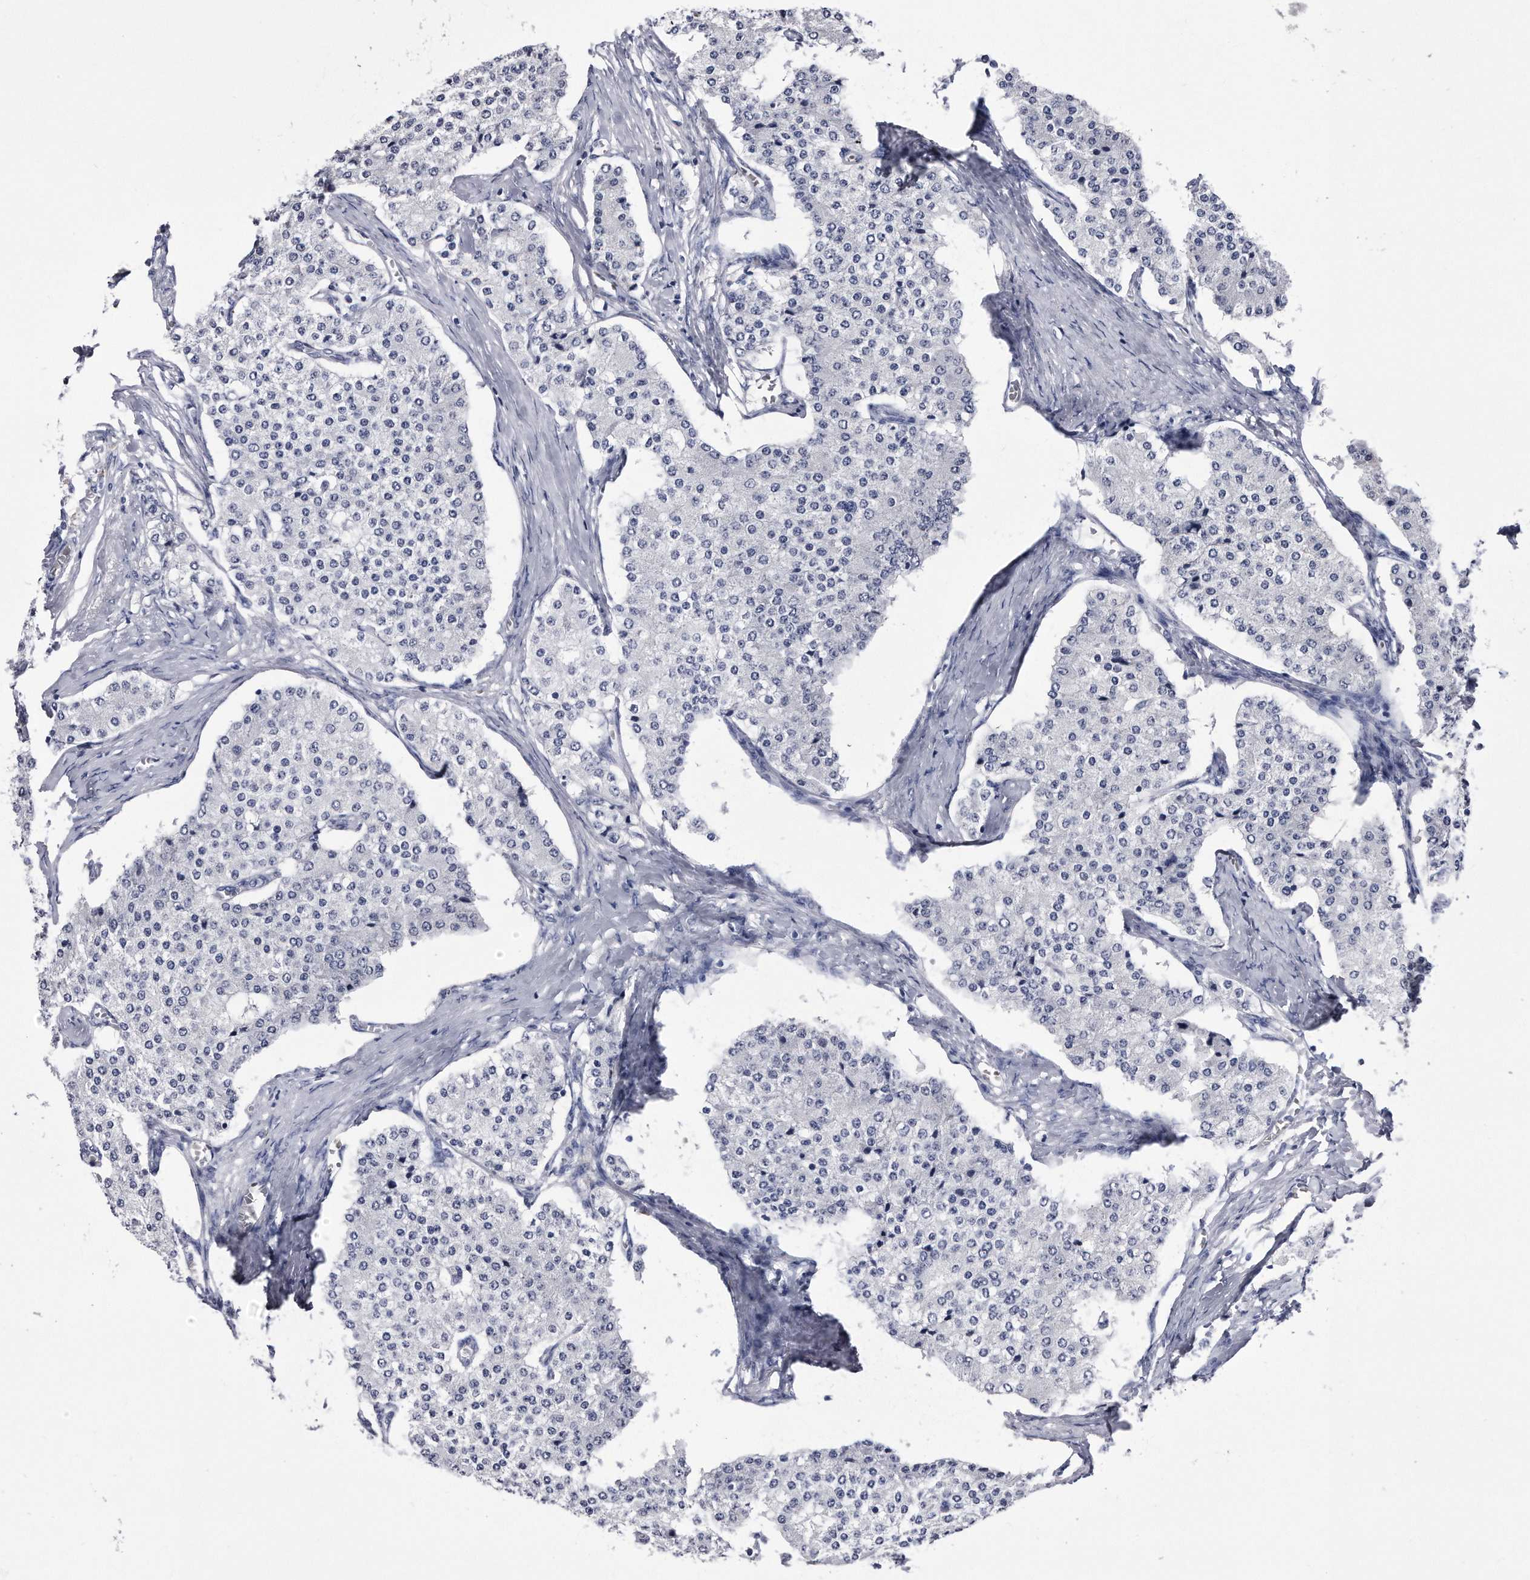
{"staining": {"intensity": "negative", "quantity": "none", "location": "none"}, "tissue": "carcinoid", "cell_type": "Tumor cells", "image_type": "cancer", "snomed": [{"axis": "morphology", "description": "Carcinoid, malignant, NOS"}, {"axis": "topography", "description": "Colon"}], "caption": "Tumor cells show no significant protein positivity in carcinoid. (Brightfield microscopy of DAB immunohistochemistry at high magnification).", "gene": "KCTD8", "patient": {"sex": "female", "age": 52}}